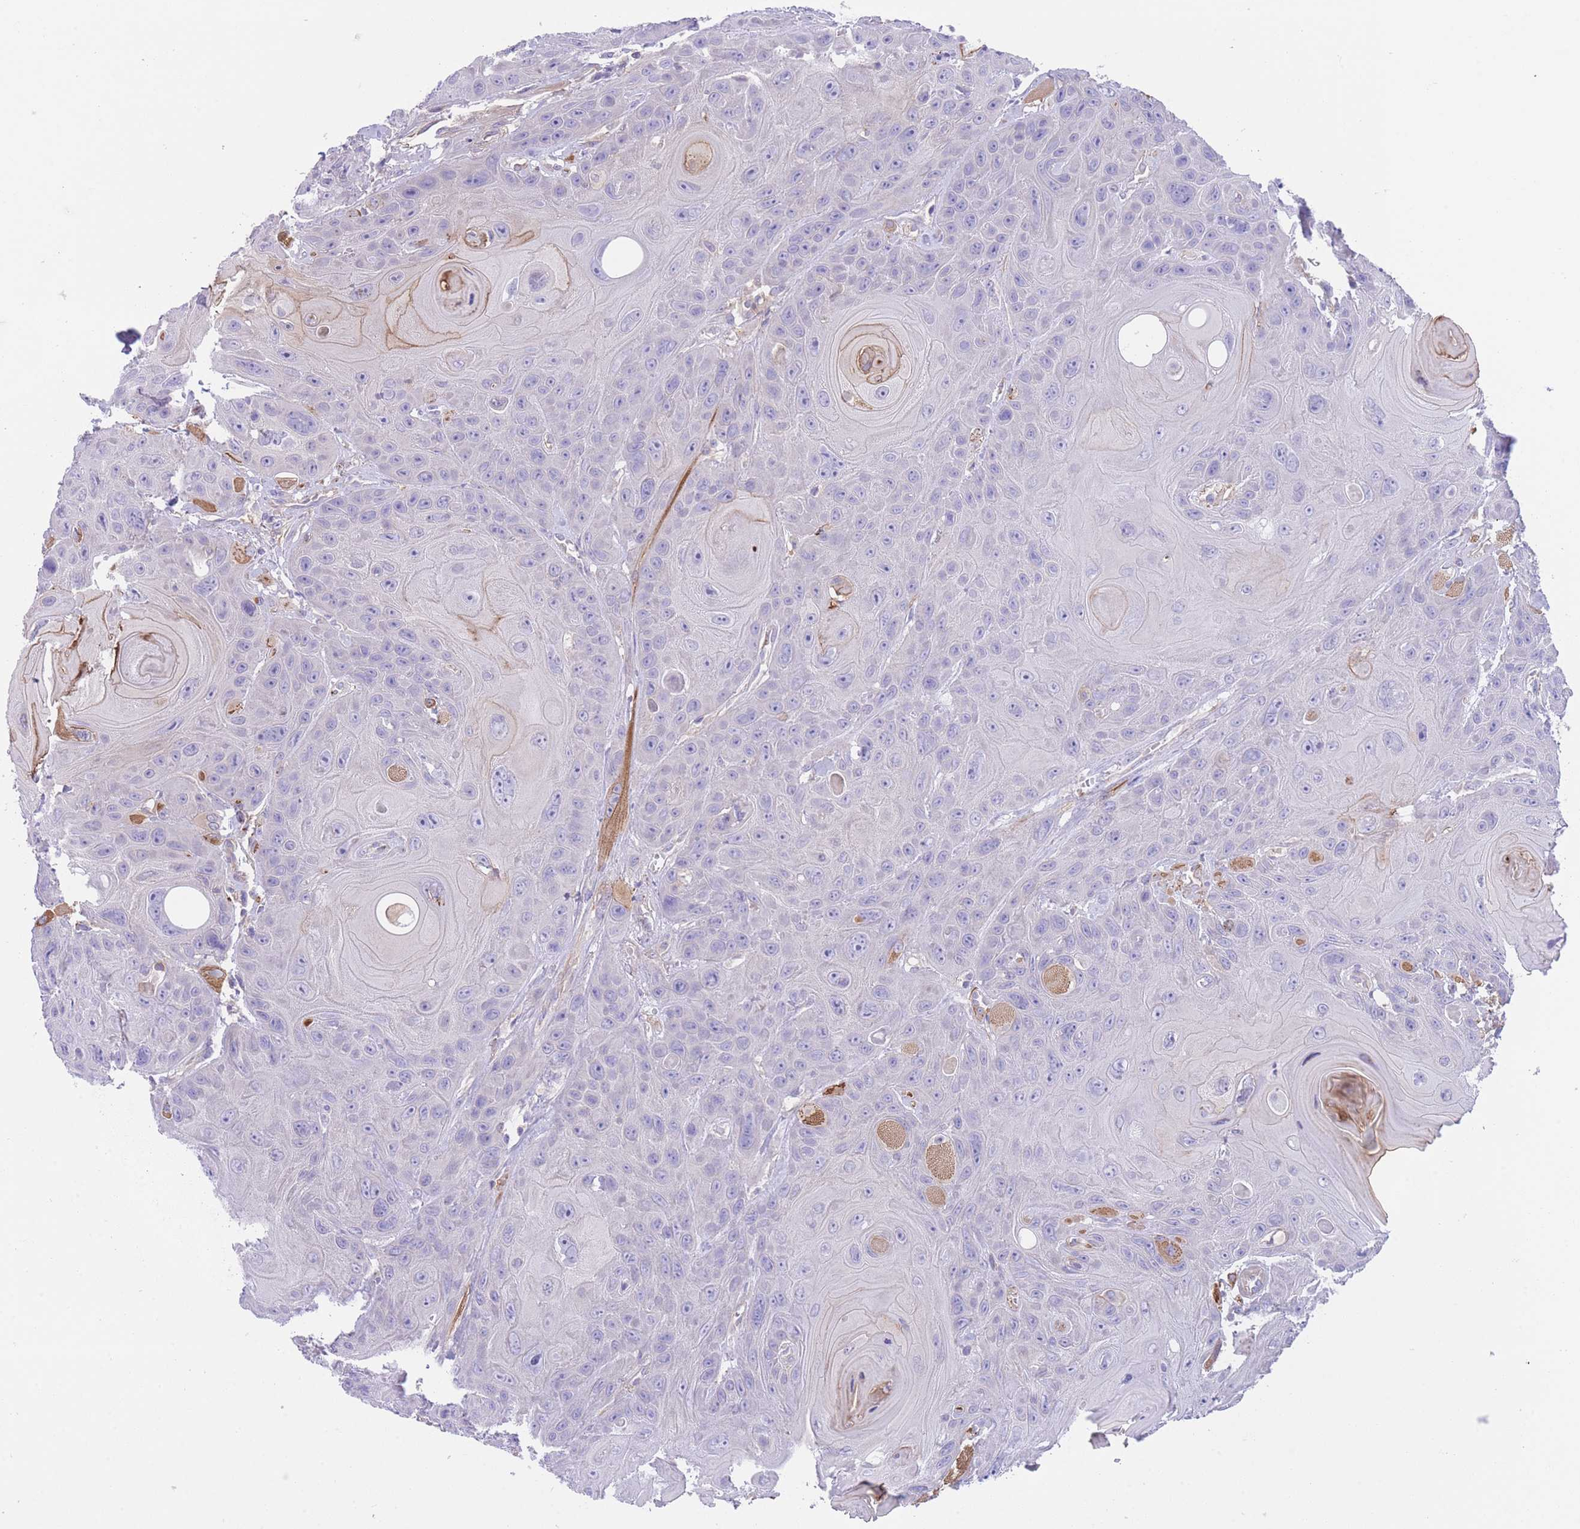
{"staining": {"intensity": "moderate", "quantity": "<25%", "location": "cytoplasmic/membranous"}, "tissue": "head and neck cancer", "cell_type": "Tumor cells", "image_type": "cancer", "snomed": [{"axis": "morphology", "description": "Squamous cell carcinoma, NOS"}, {"axis": "topography", "description": "Head-Neck"}], "caption": "An immunohistochemistry photomicrograph of tumor tissue is shown. Protein staining in brown shows moderate cytoplasmic/membranous positivity in head and neck cancer (squamous cell carcinoma) within tumor cells.", "gene": "LDB3", "patient": {"sex": "female", "age": 59}}